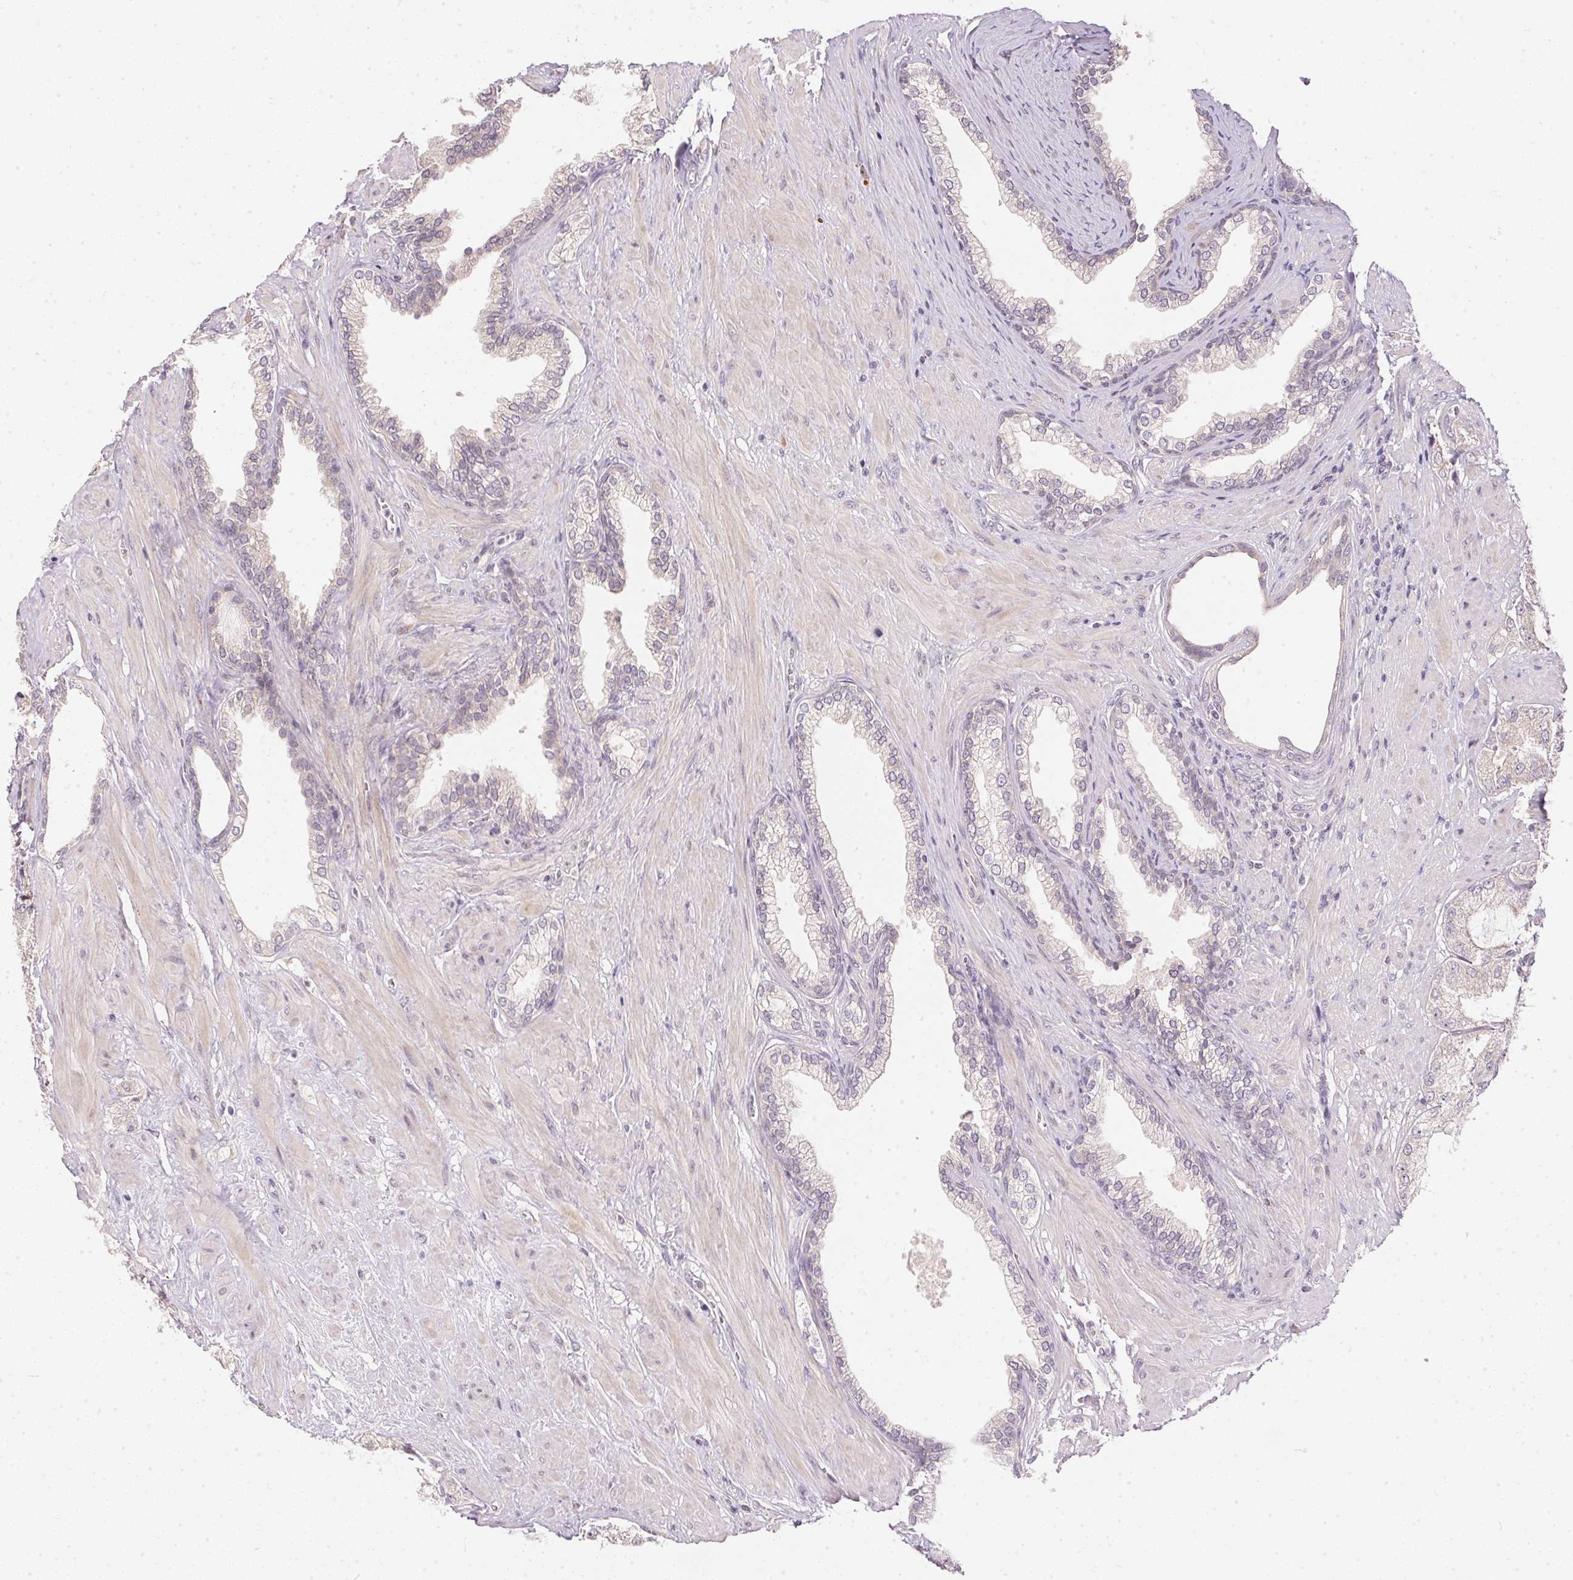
{"staining": {"intensity": "negative", "quantity": "none", "location": "none"}, "tissue": "prostate cancer", "cell_type": "Tumor cells", "image_type": "cancer", "snomed": [{"axis": "morphology", "description": "Adenocarcinoma, High grade"}, {"axis": "topography", "description": "Prostate"}], "caption": "Immunohistochemical staining of high-grade adenocarcinoma (prostate) displays no significant positivity in tumor cells.", "gene": "TTC23L", "patient": {"sex": "male", "age": 68}}